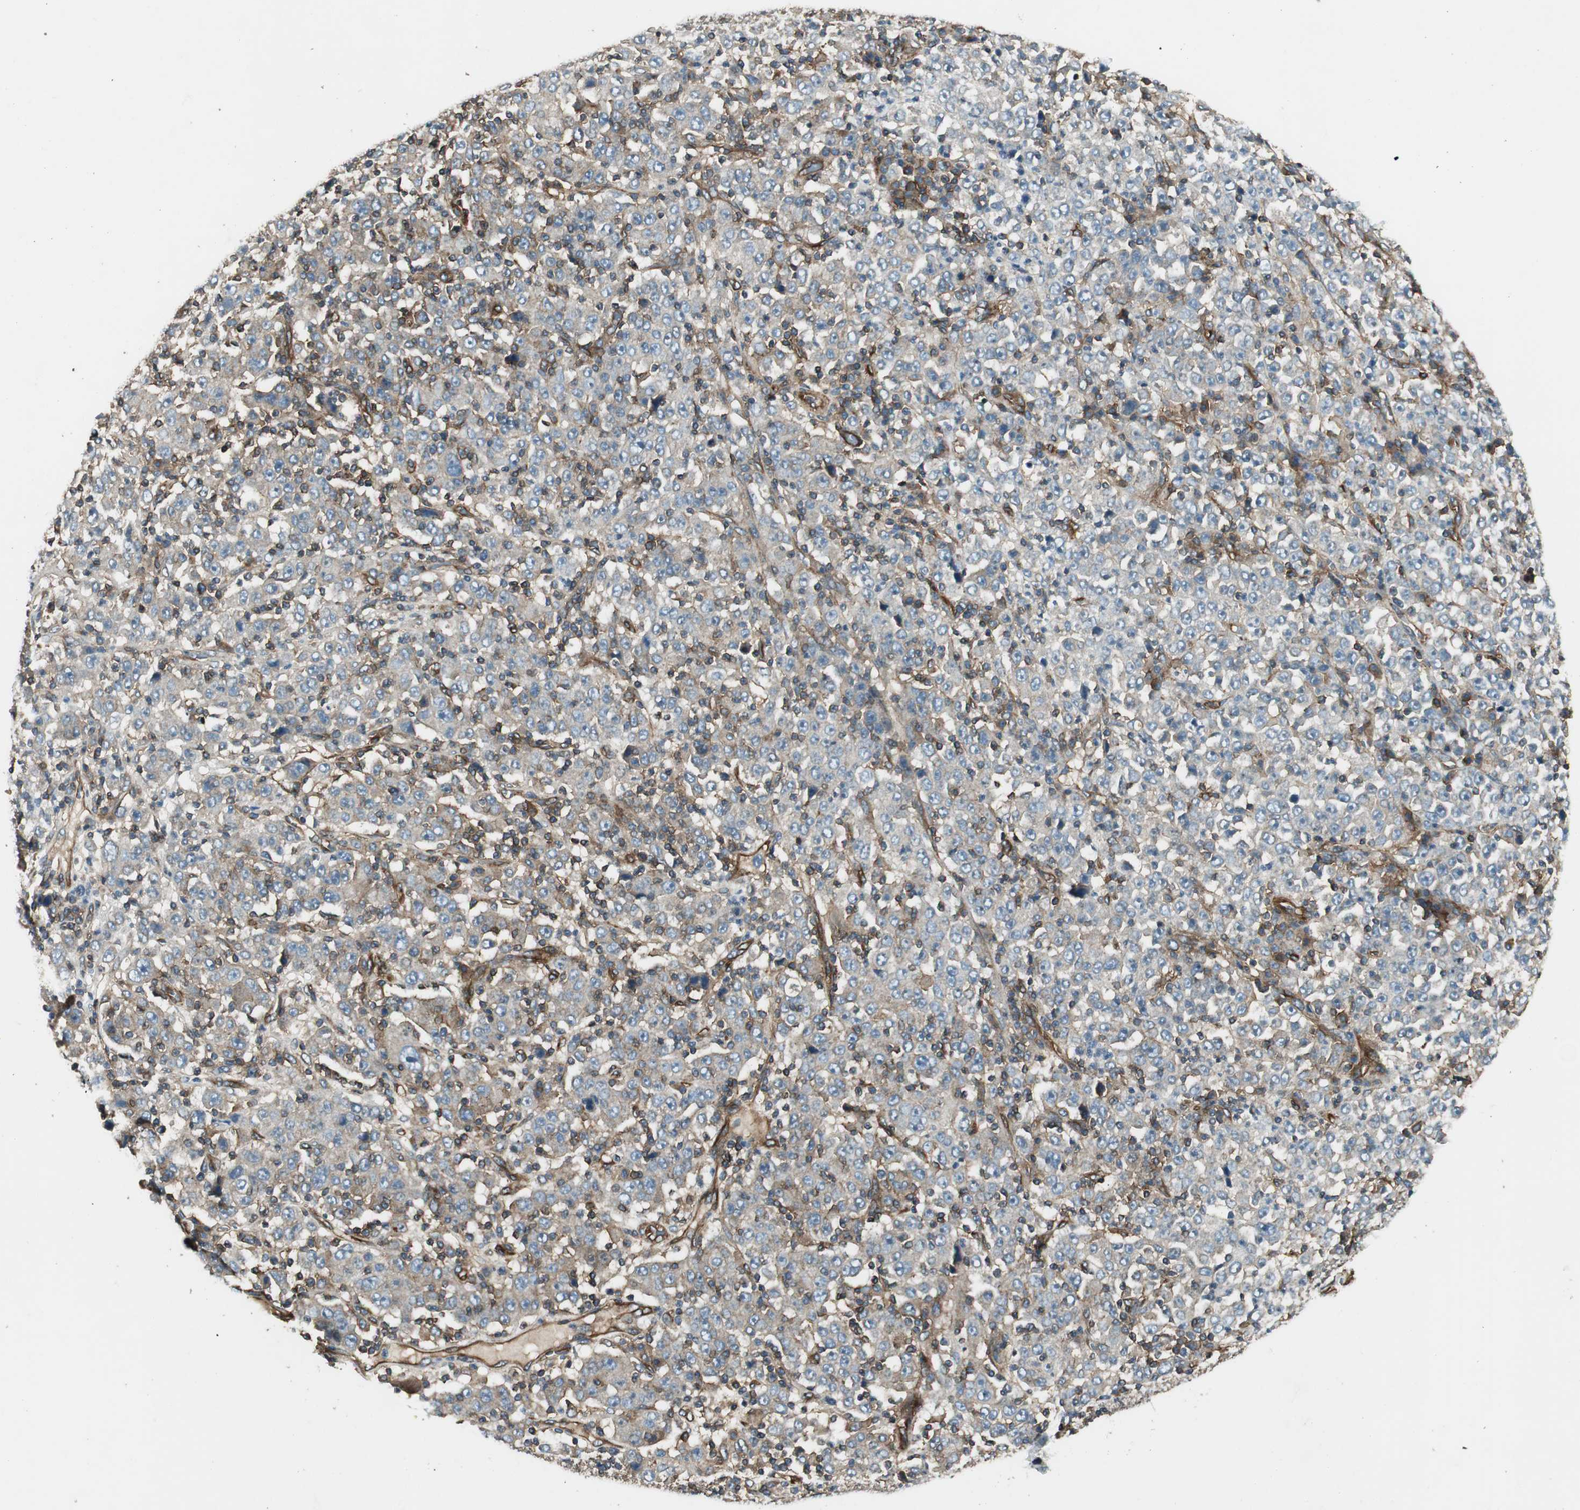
{"staining": {"intensity": "weak", "quantity": ">75%", "location": "cytoplasmic/membranous"}, "tissue": "stomach cancer", "cell_type": "Tumor cells", "image_type": "cancer", "snomed": [{"axis": "morphology", "description": "Normal tissue, NOS"}, {"axis": "morphology", "description": "Adenocarcinoma, NOS"}, {"axis": "topography", "description": "Stomach, upper"}, {"axis": "topography", "description": "Stomach"}], "caption": "The immunohistochemical stain shows weak cytoplasmic/membranous expression in tumor cells of adenocarcinoma (stomach) tissue.", "gene": "BTN3A3", "patient": {"sex": "male", "age": 59}}